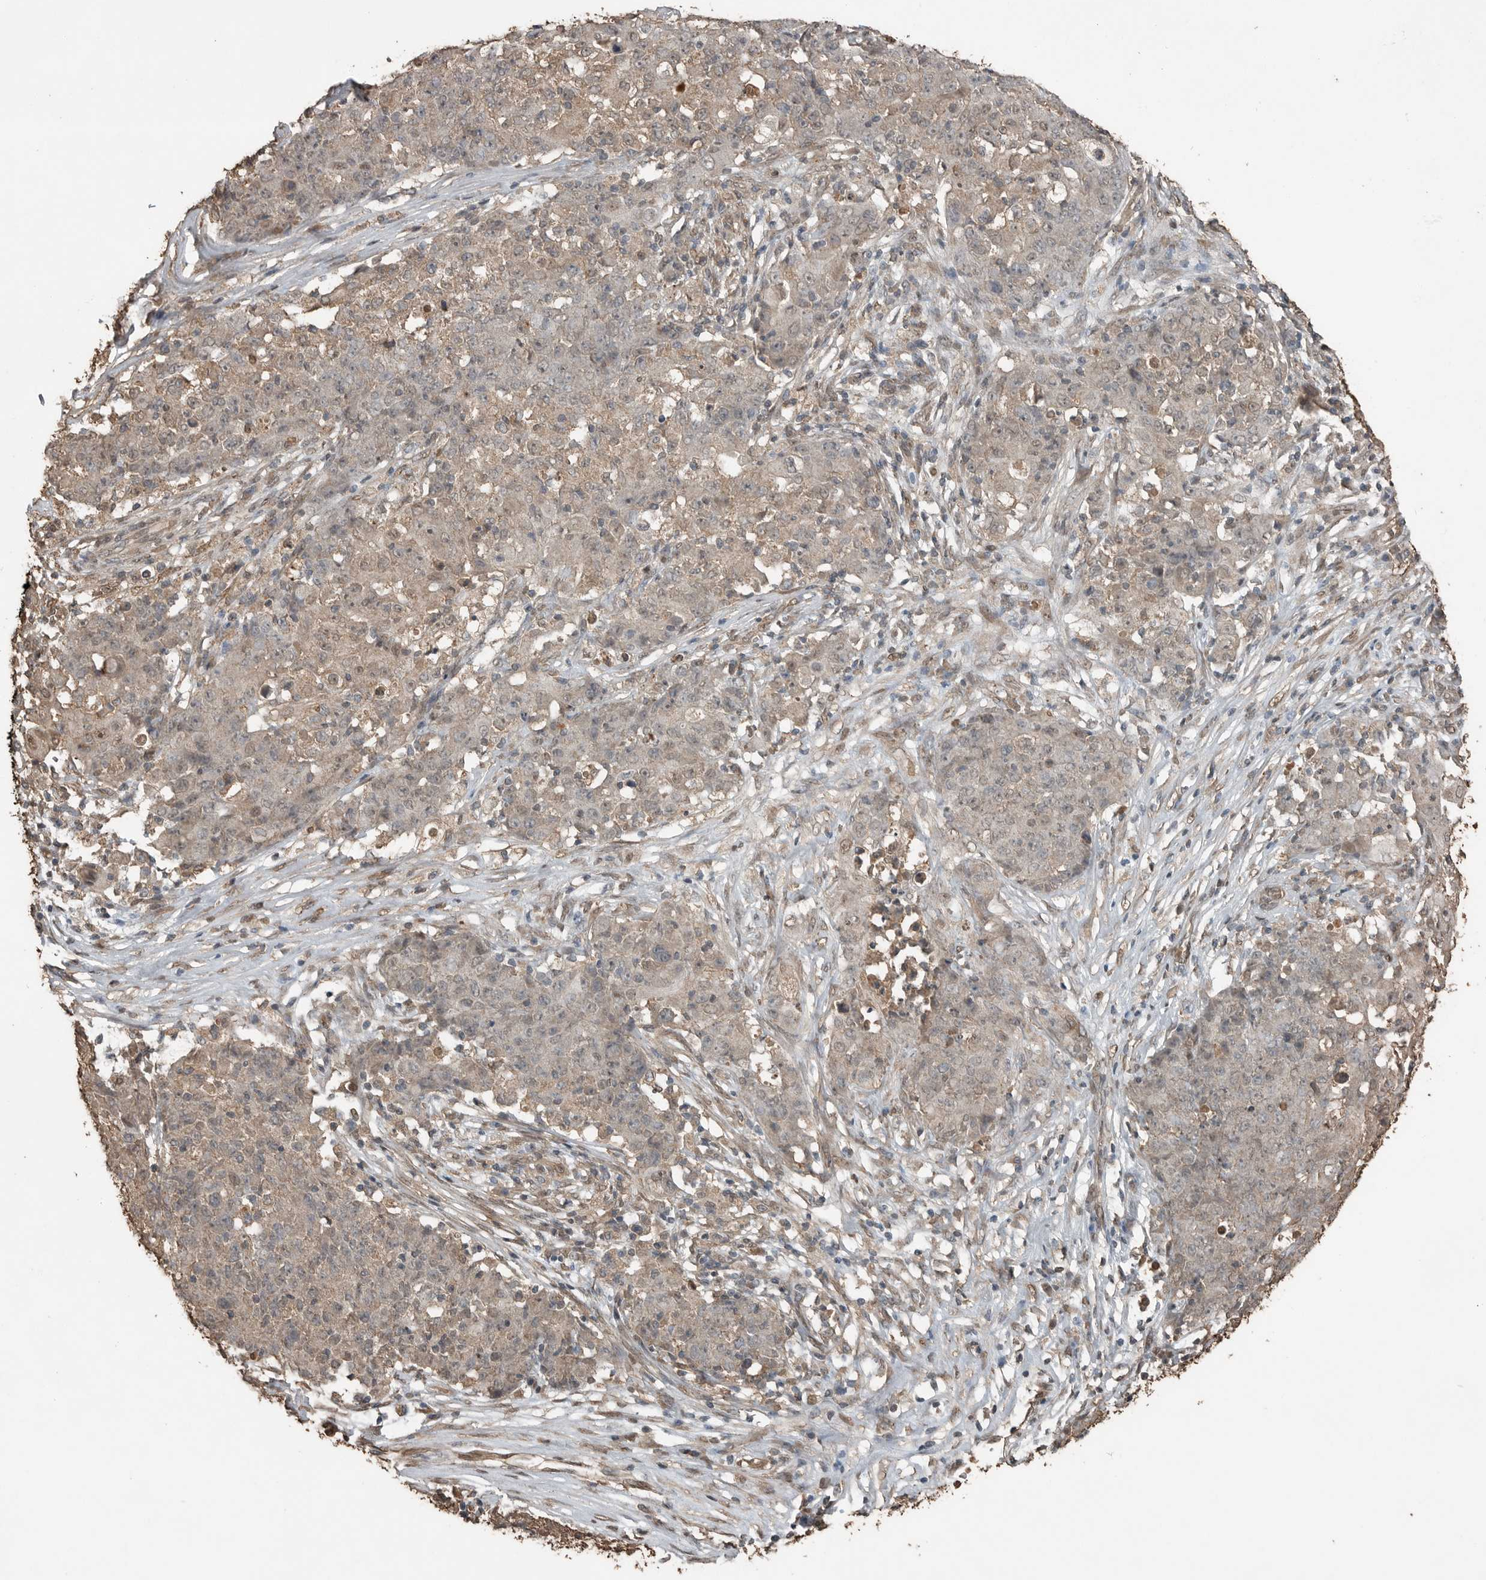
{"staining": {"intensity": "weak", "quantity": "<25%", "location": "cytoplasmic/membranous,nuclear"}, "tissue": "ovarian cancer", "cell_type": "Tumor cells", "image_type": "cancer", "snomed": [{"axis": "morphology", "description": "Carcinoma, endometroid"}, {"axis": "topography", "description": "Ovary"}], "caption": "The immunohistochemistry (IHC) image has no significant expression in tumor cells of ovarian endometroid carcinoma tissue.", "gene": "BLZF1", "patient": {"sex": "female", "age": 42}}